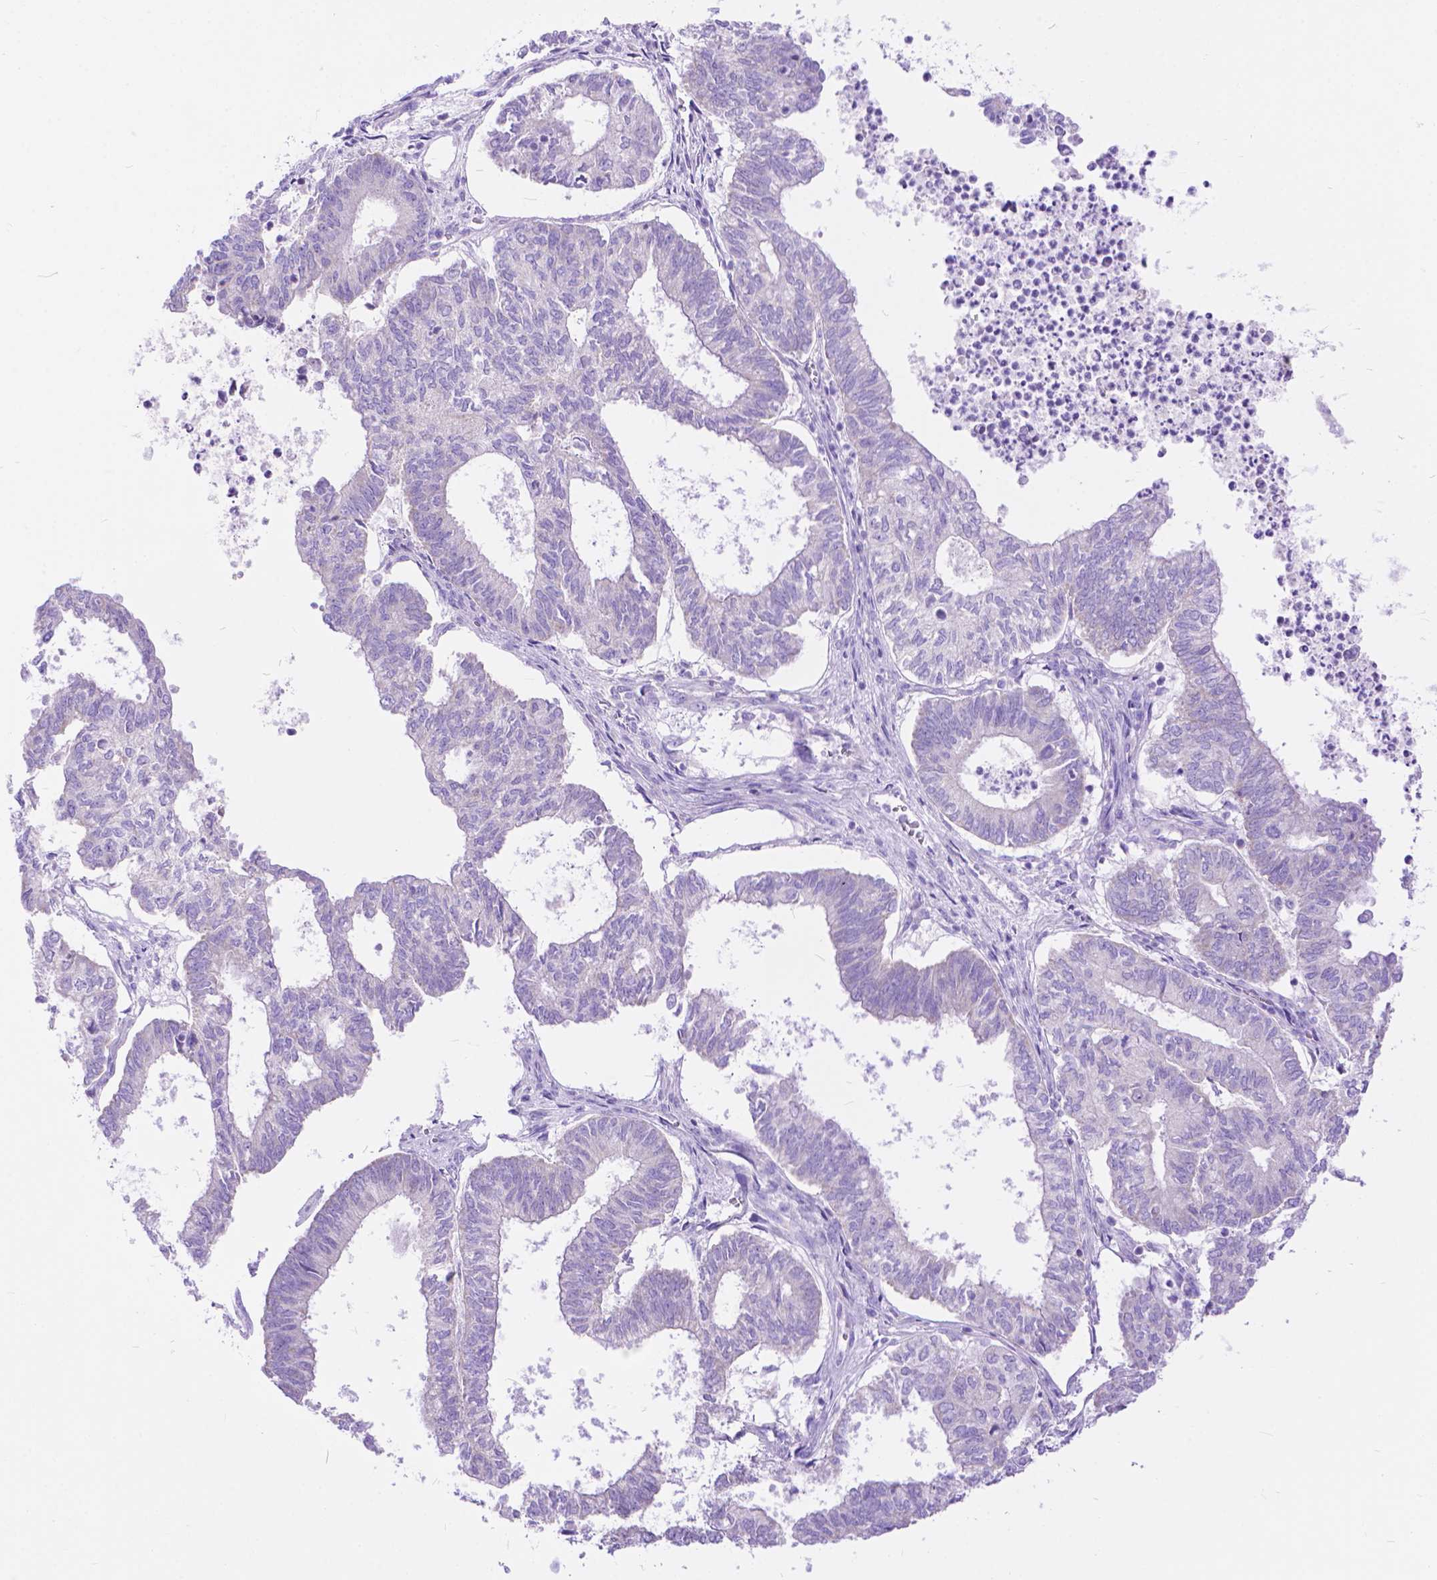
{"staining": {"intensity": "negative", "quantity": "none", "location": "none"}, "tissue": "ovarian cancer", "cell_type": "Tumor cells", "image_type": "cancer", "snomed": [{"axis": "morphology", "description": "Carcinoma, endometroid"}, {"axis": "topography", "description": "Ovary"}], "caption": "A high-resolution histopathology image shows immunohistochemistry staining of endometroid carcinoma (ovarian), which displays no significant staining in tumor cells.", "gene": "DHRS2", "patient": {"sex": "female", "age": 64}}